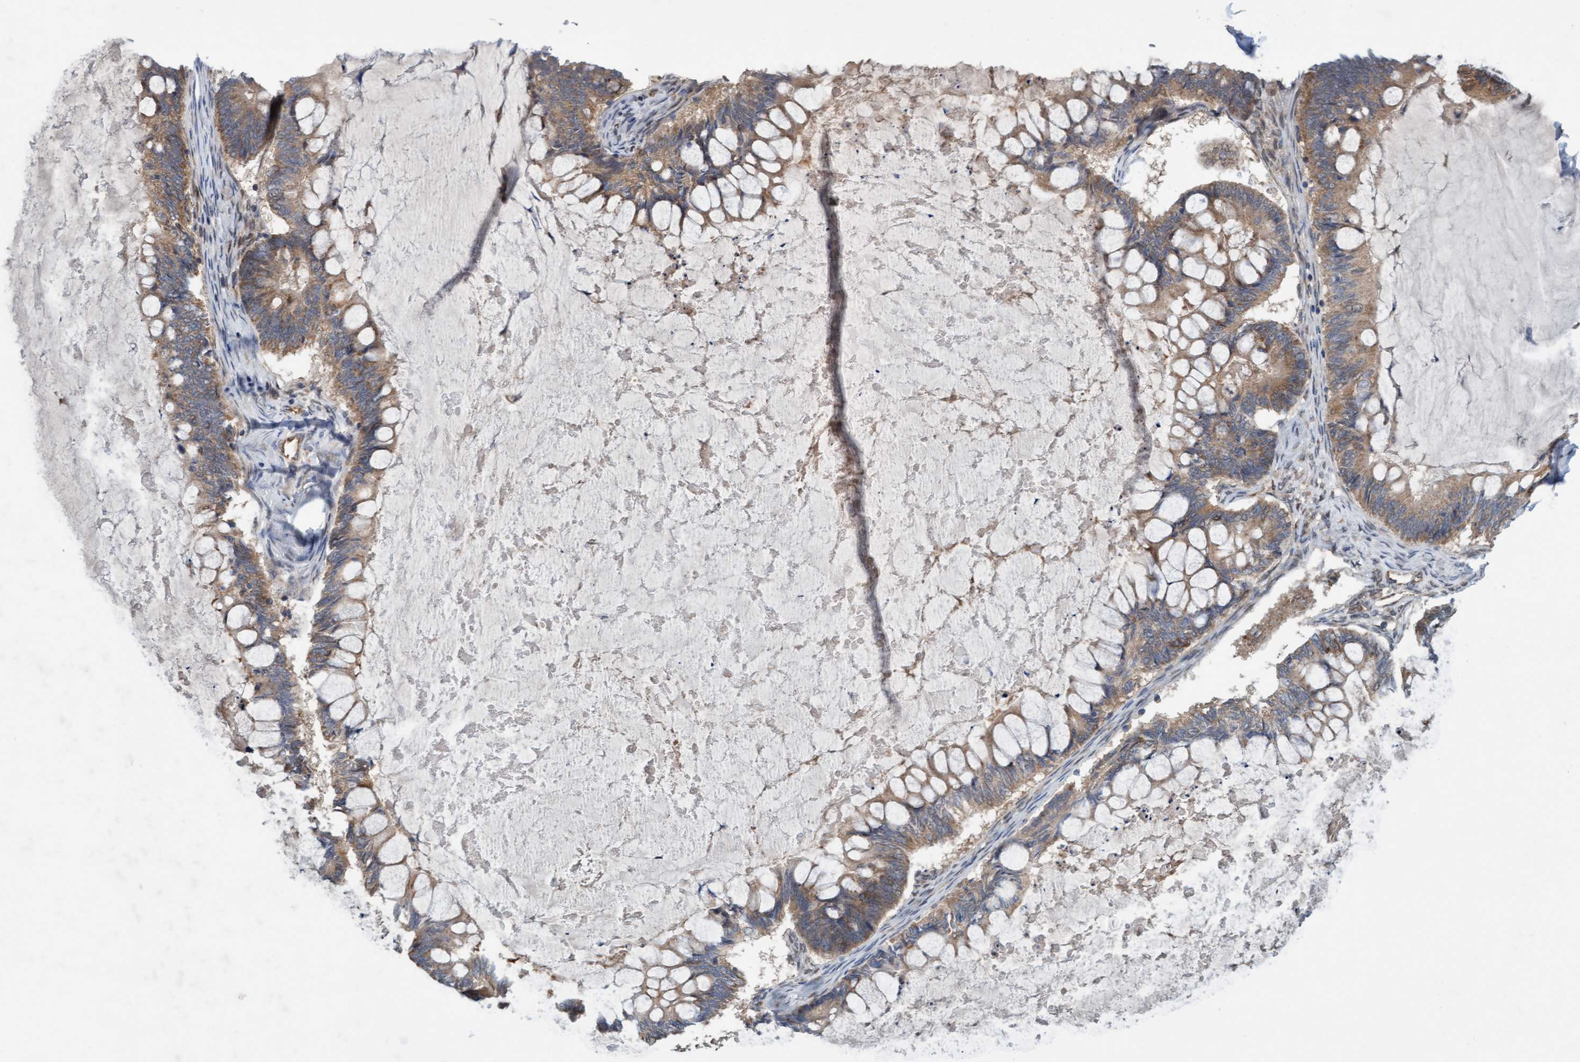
{"staining": {"intensity": "moderate", "quantity": ">75%", "location": "cytoplasmic/membranous"}, "tissue": "ovarian cancer", "cell_type": "Tumor cells", "image_type": "cancer", "snomed": [{"axis": "morphology", "description": "Cystadenocarcinoma, mucinous, NOS"}, {"axis": "topography", "description": "Ovary"}], "caption": "Ovarian cancer (mucinous cystadenocarcinoma) tissue reveals moderate cytoplasmic/membranous expression in approximately >75% of tumor cells, visualized by immunohistochemistry.", "gene": "ZNF566", "patient": {"sex": "female", "age": 61}}